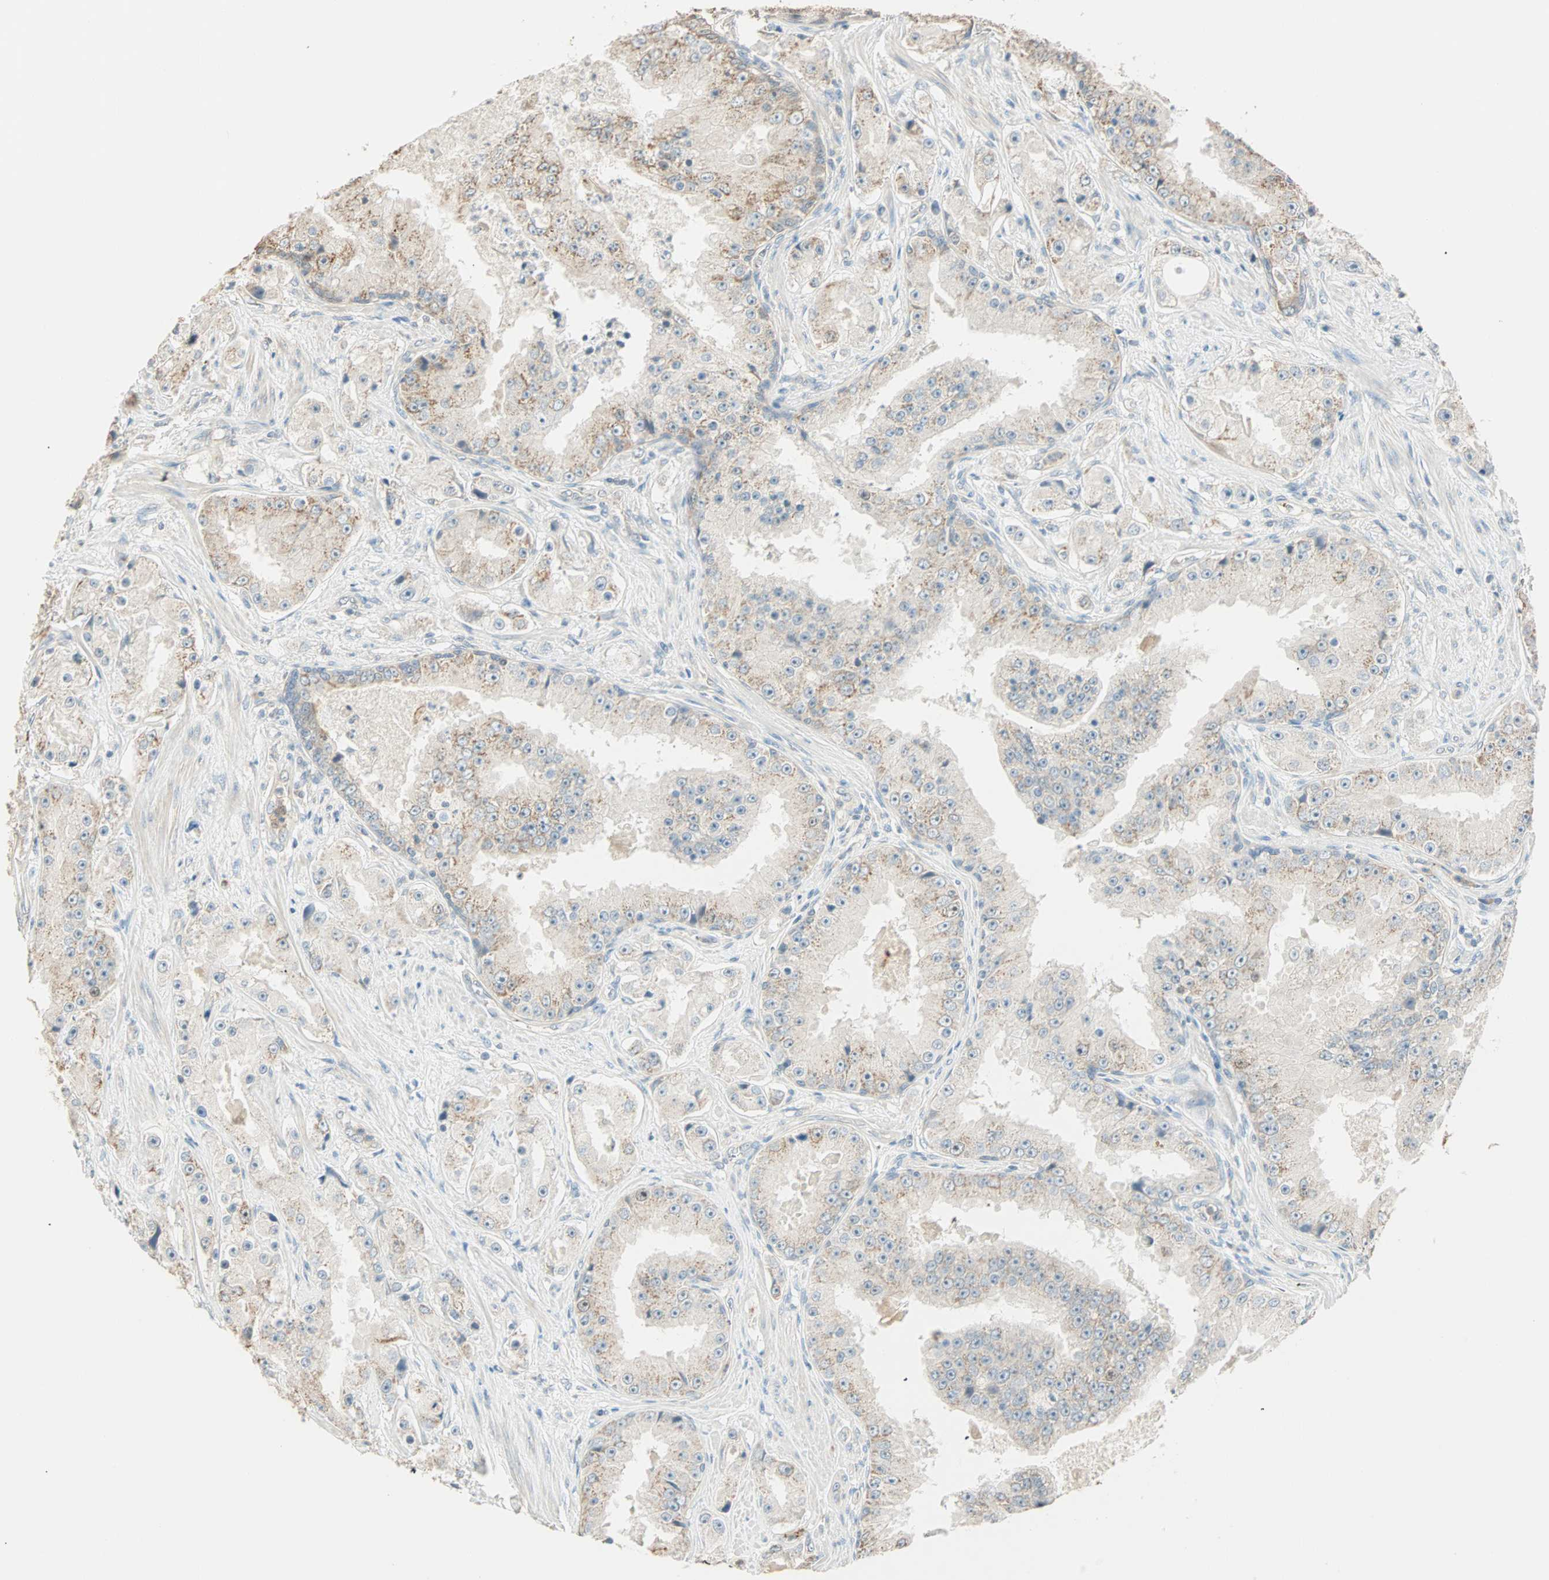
{"staining": {"intensity": "weak", "quantity": "25%-75%", "location": "cytoplasmic/membranous"}, "tissue": "prostate cancer", "cell_type": "Tumor cells", "image_type": "cancer", "snomed": [{"axis": "morphology", "description": "Adenocarcinoma, High grade"}, {"axis": "topography", "description": "Prostate"}], "caption": "Immunohistochemistry (DAB) staining of prostate cancer demonstrates weak cytoplasmic/membranous protein positivity in about 25%-75% of tumor cells.", "gene": "RAD18", "patient": {"sex": "male", "age": 73}}